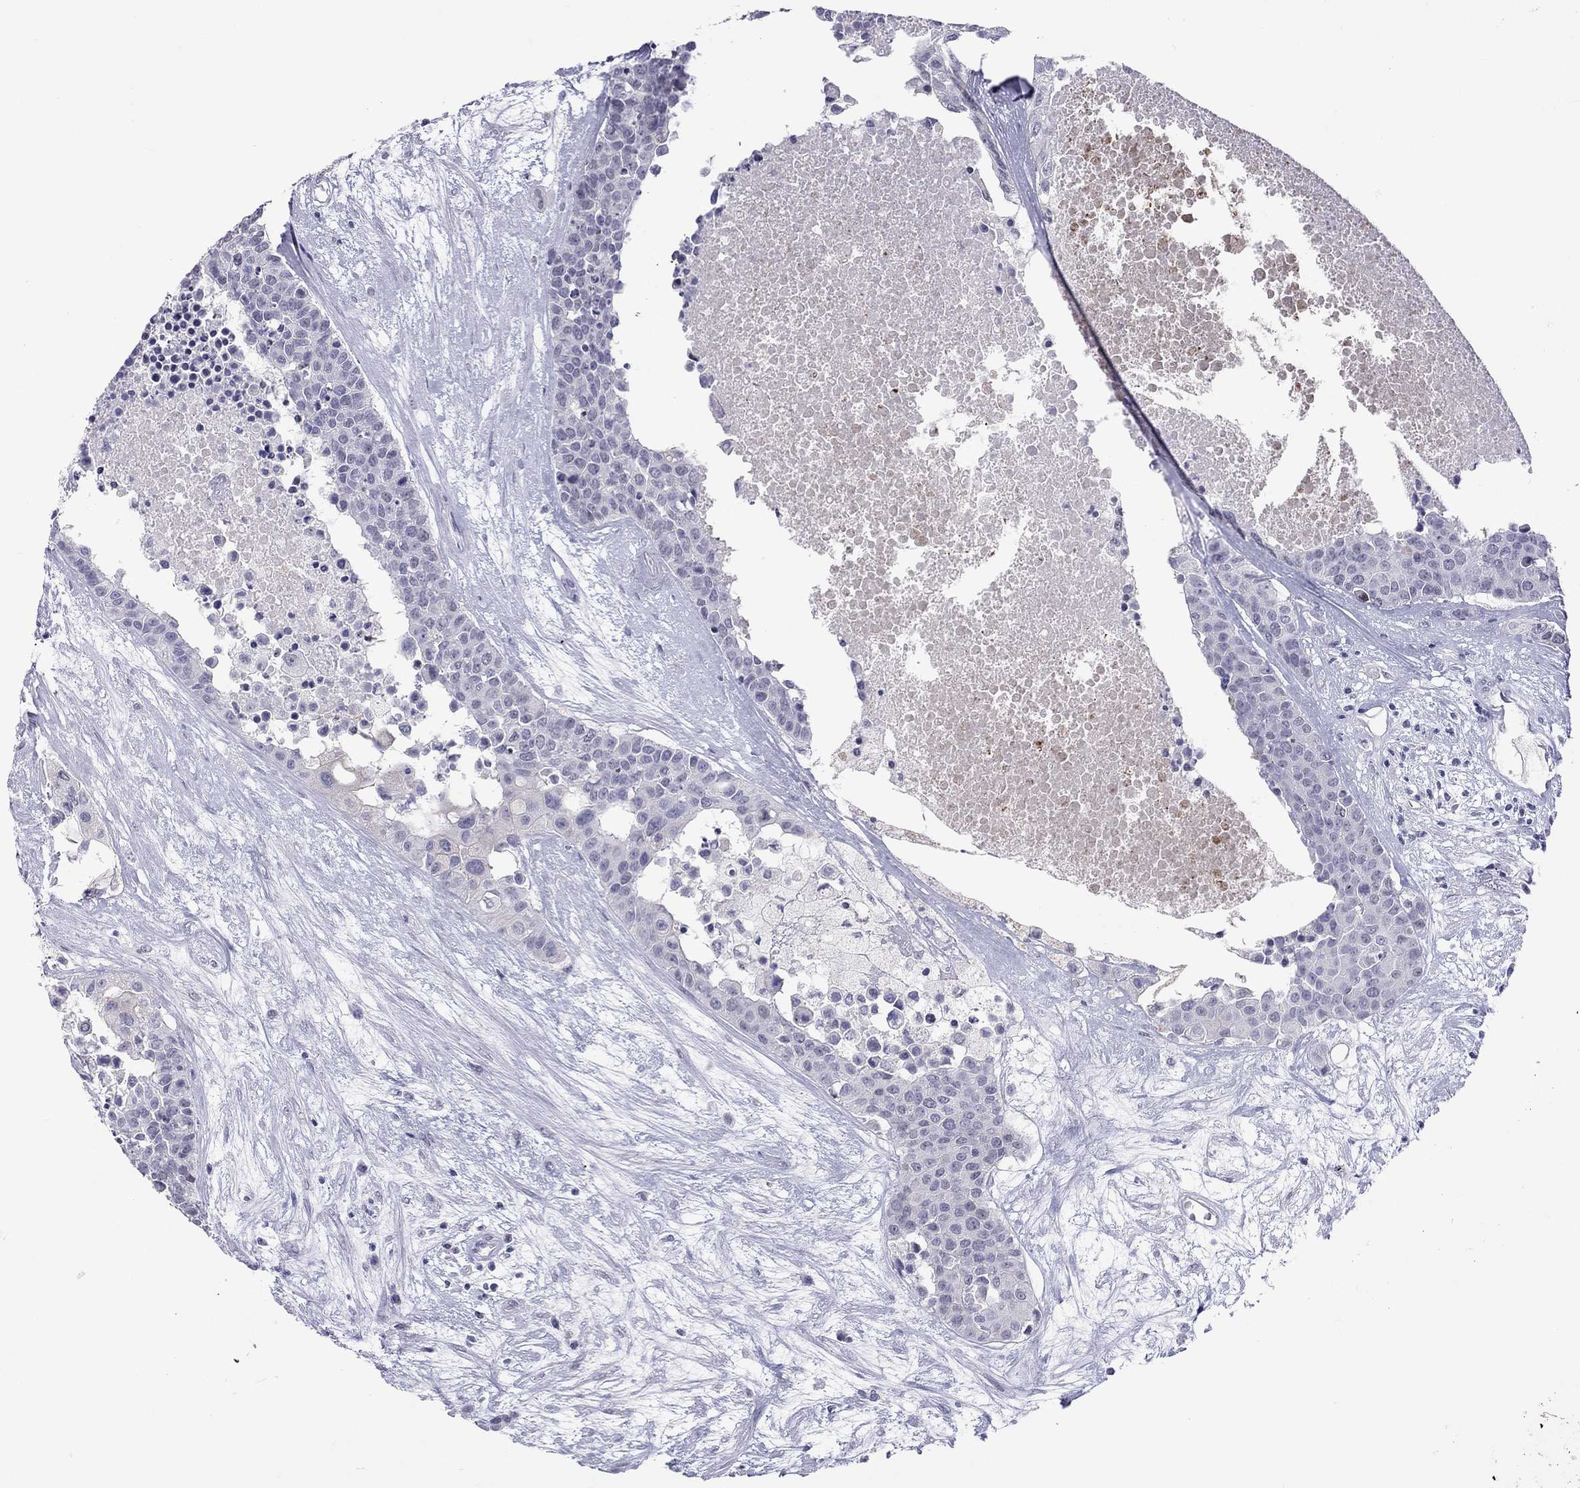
{"staining": {"intensity": "negative", "quantity": "none", "location": "none"}, "tissue": "carcinoid", "cell_type": "Tumor cells", "image_type": "cancer", "snomed": [{"axis": "morphology", "description": "Carcinoid, malignant, NOS"}, {"axis": "topography", "description": "Colon"}], "caption": "Human carcinoid stained for a protein using immunohistochemistry demonstrates no staining in tumor cells.", "gene": "JHY", "patient": {"sex": "male", "age": 81}}